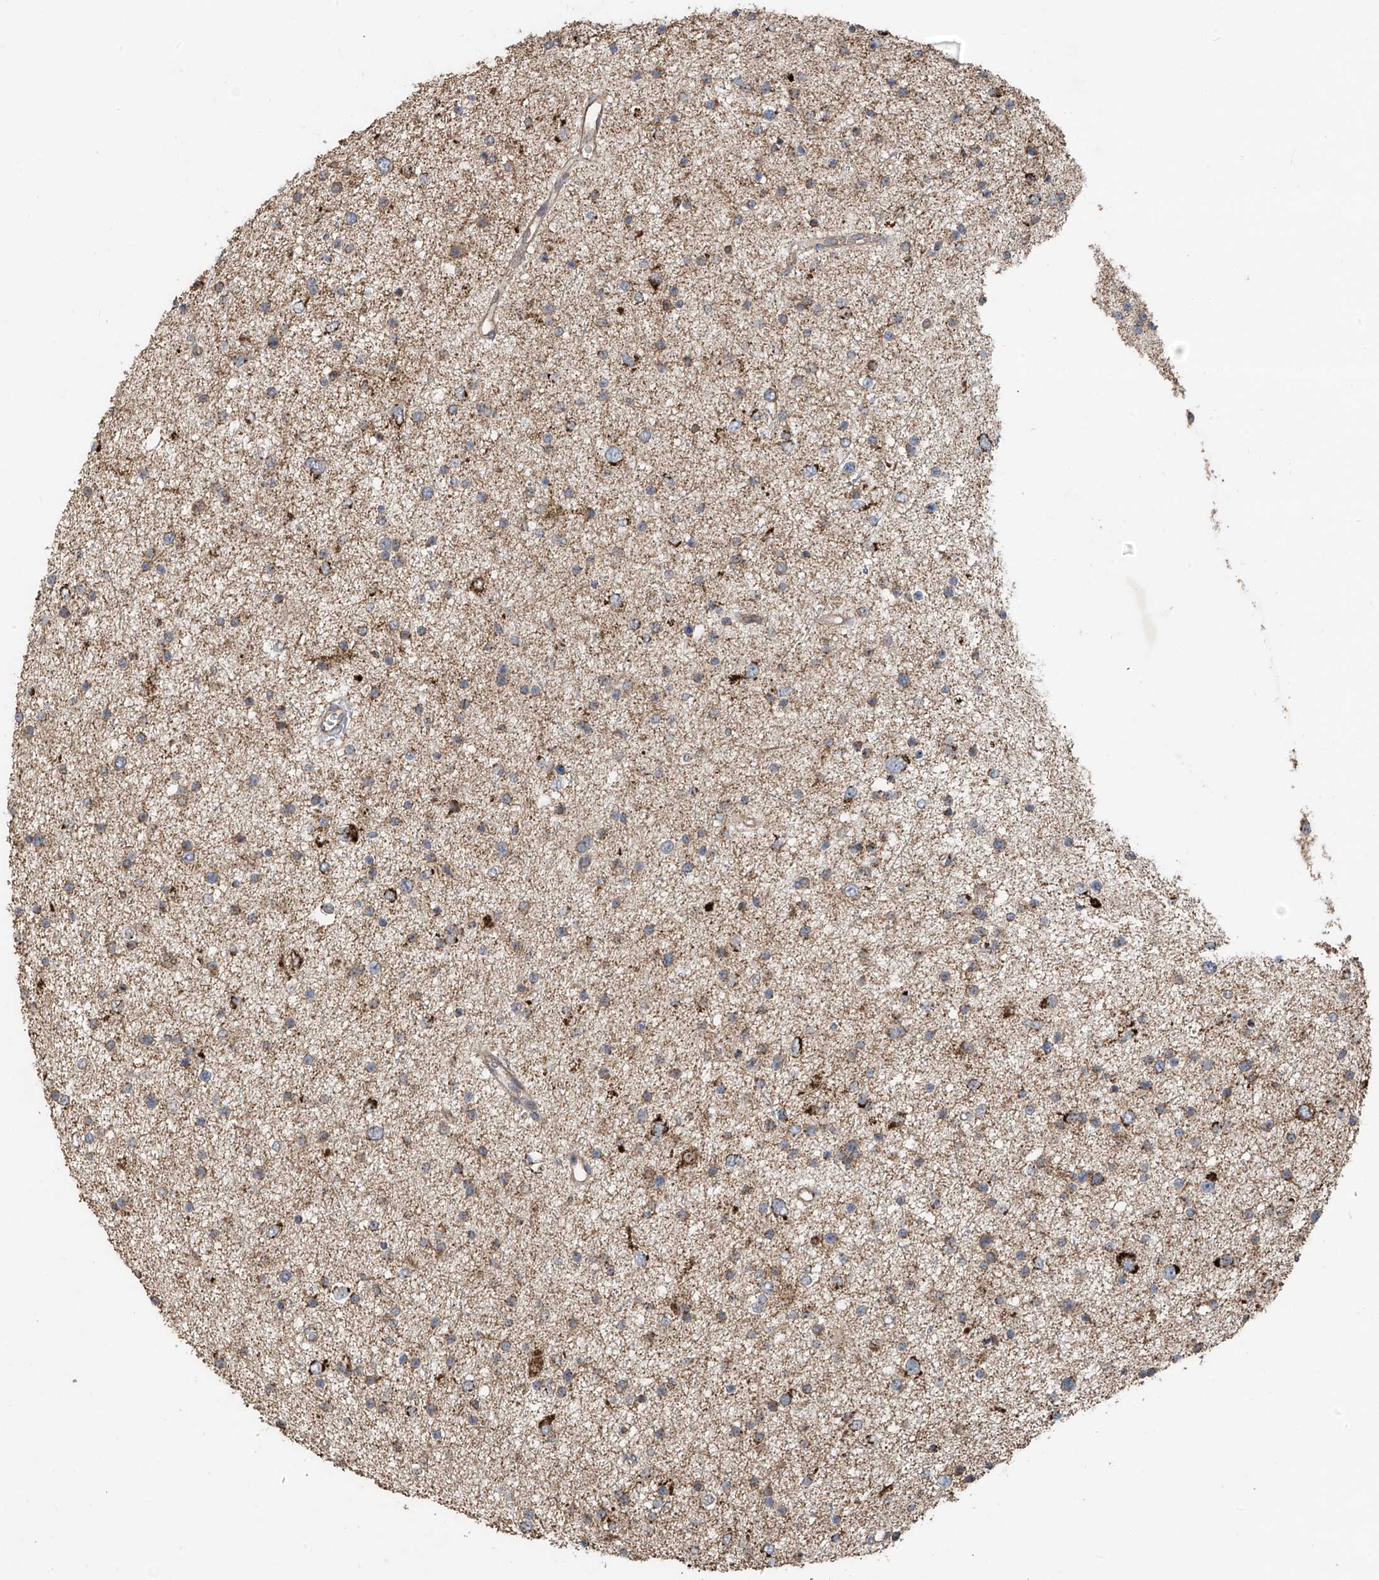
{"staining": {"intensity": "moderate", "quantity": "25%-75%", "location": "cytoplasmic/membranous"}, "tissue": "glioma", "cell_type": "Tumor cells", "image_type": "cancer", "snomed": [{"axis": "morphology", "description": "Glioma, malignant, Low grade"}, {"axis": "topography", "description": "Brain"}], "caption": "Immunohistochemical staining of human glioma demonstrates medium levels of moderate cytoplasmic/membranous positivity in about 25%-75% of tumor cells.", "gene": "UQCC1", "patient": {"sex": "female", "age": 37}}